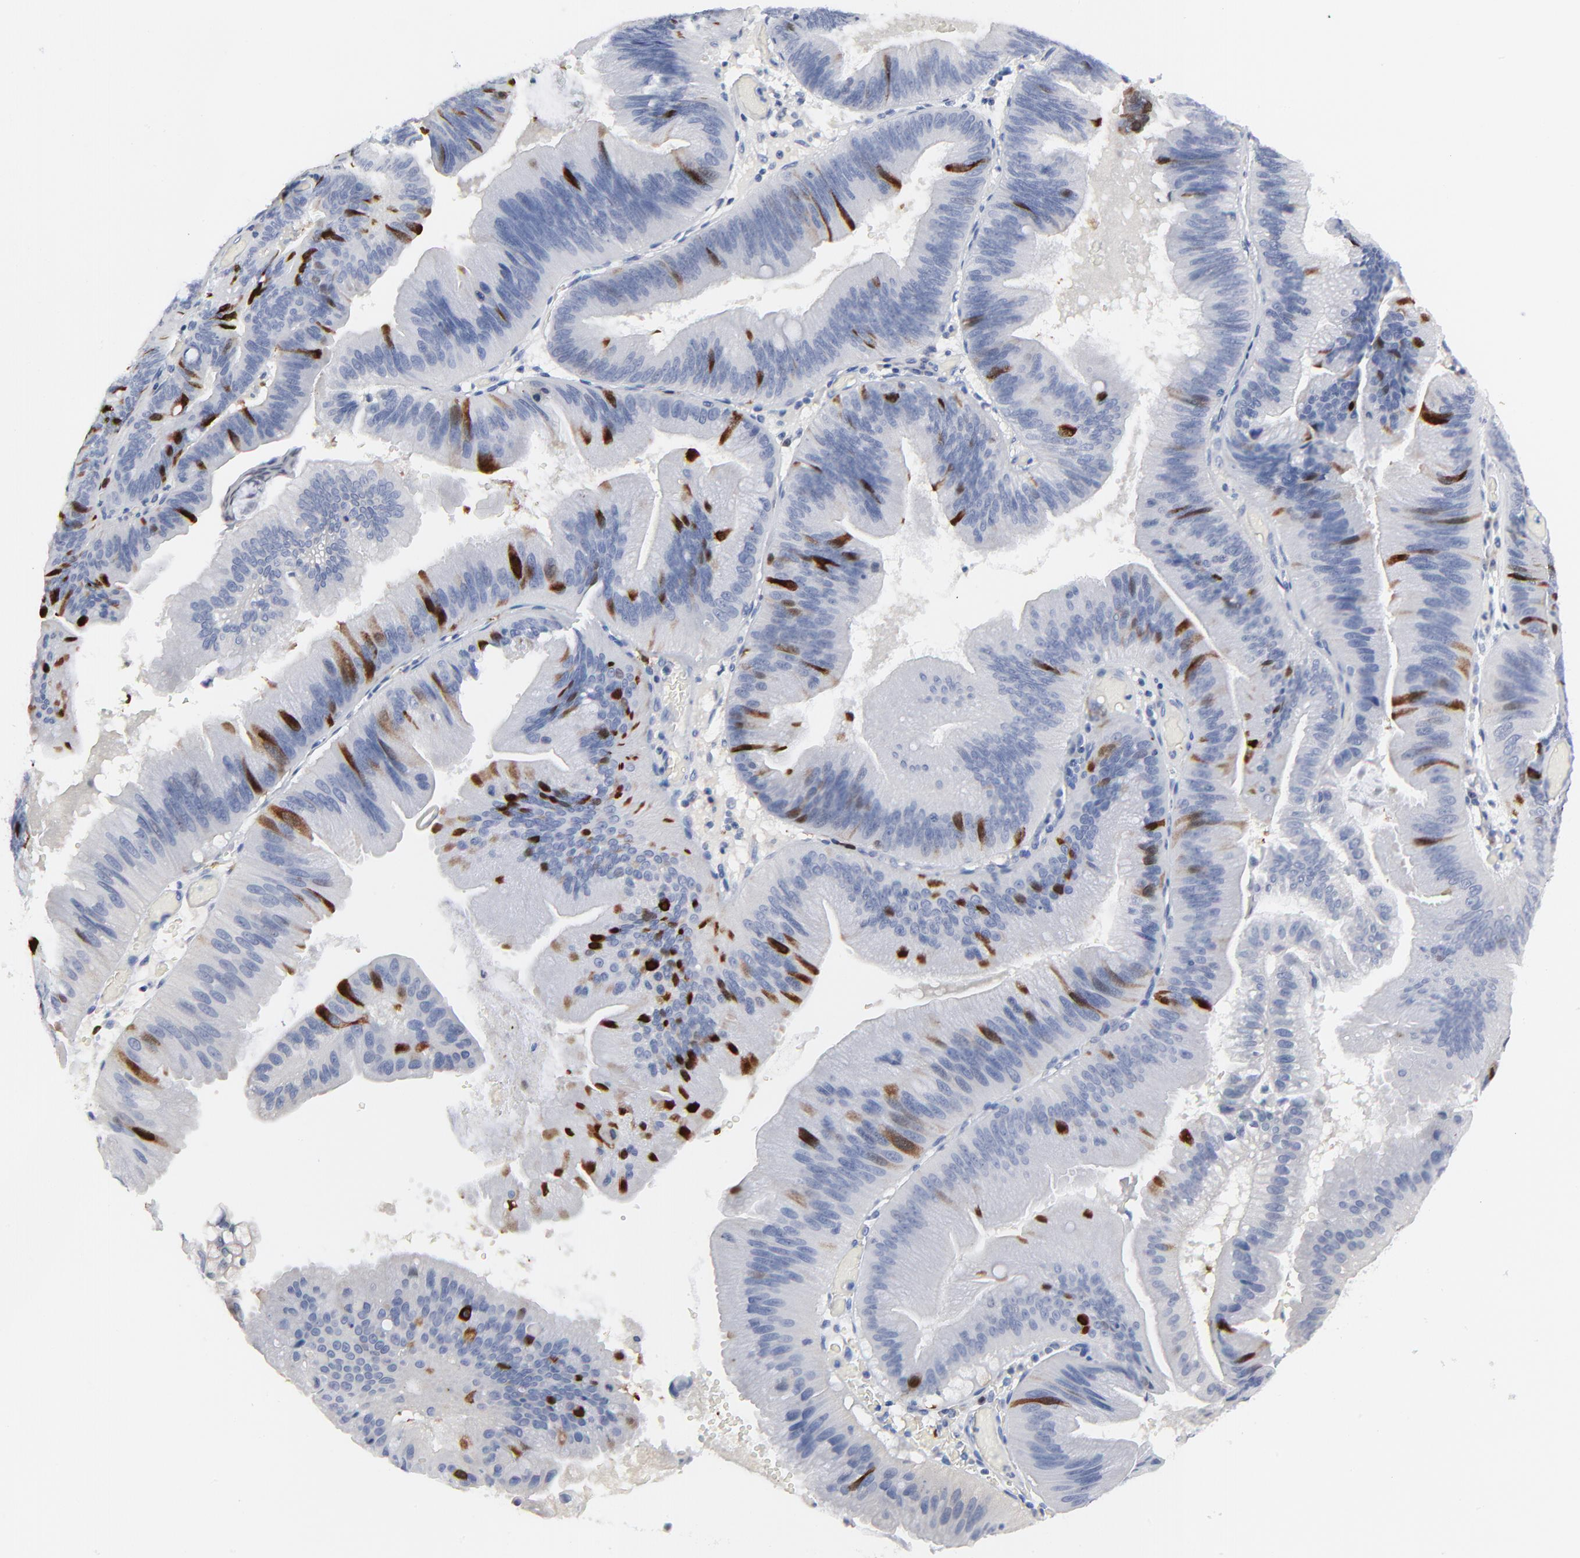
{"staining": {"intensity": "strong", "quantity": "<25%", "location": "cytoplasmic/membranous,nuclear"}, "tissue": "pancreatic cancer", "cell_type": "Tumor cells", "image_type": "cancer", "snomed": [{"axis": "morphology", "description": "Adenocarcinoma, NOS"}, {"axis": "topography", "description": "Pancreas"}], "caption": "Immunohistochemistry (IHC) (DAB) staining of adenocarcinoma (pancreatic) shows strong cytoplasmic/membranous and nuclear protein expression in approximately <25% of tumor cells.", "gene": "CDK1", "patient": {"sex": "male", "age": 82}}